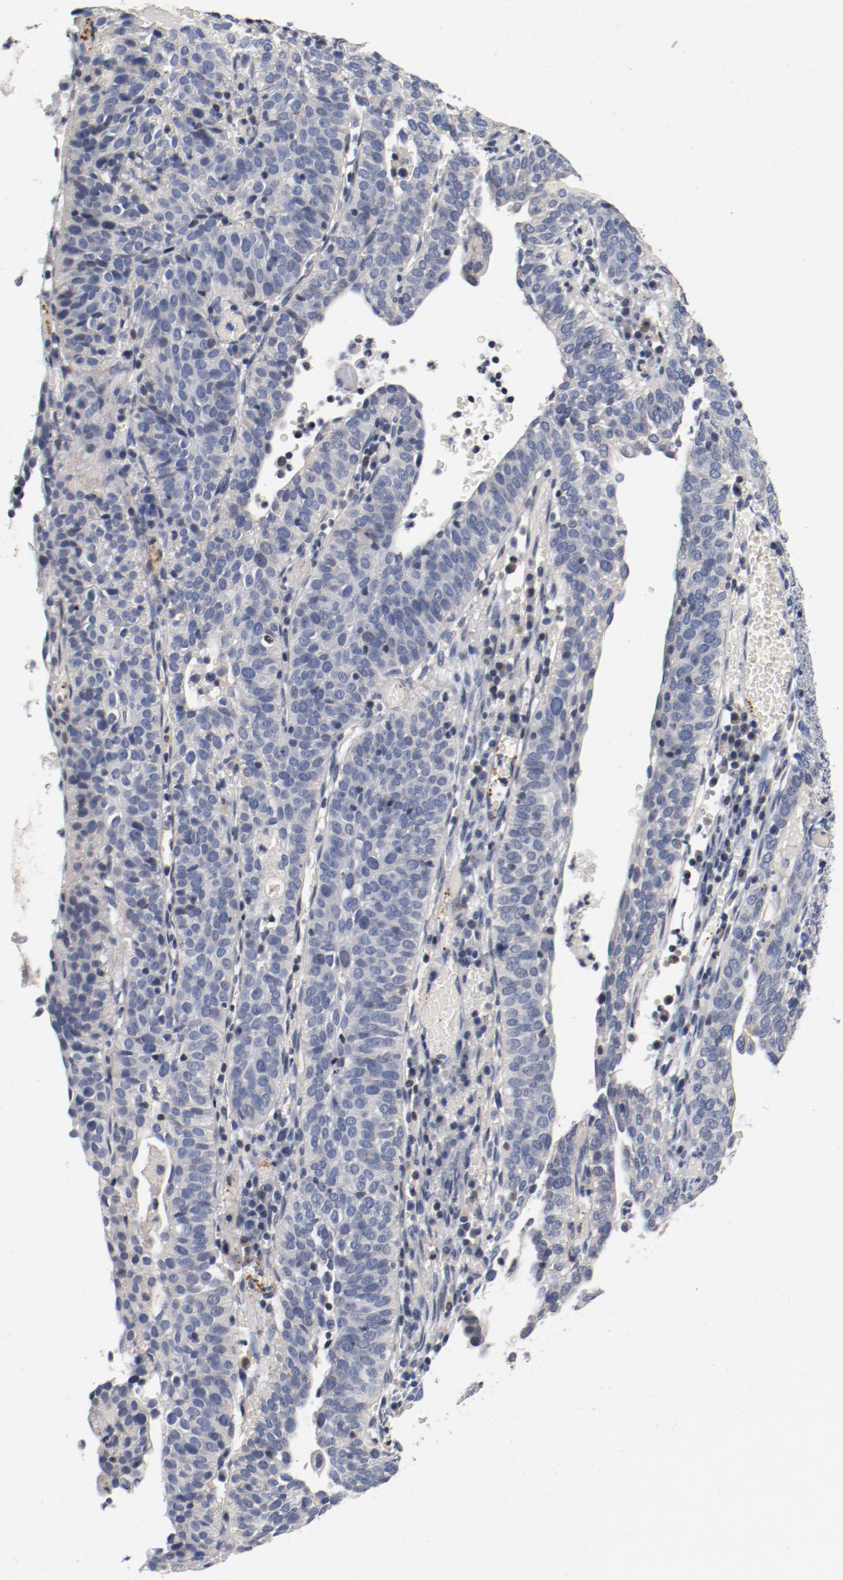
{"staining": {"intensity": "negative", "quantity": "none", "location": "none"}, "tissue": "cervical cancer", "cell_type": "Tumor cells", "image_type": "cancer", "snomed": [{"axis": "morphology", "description": "Squamous cell carcinoma, NOS"}, {"axis": "topography", "description": "Cervix"}], "caption": "An immunohistochemistry (IHC) image of cervical cancer is shown. There is no staining in tumor cells of cervical cancer.", "gene": "PIM1", "patient": {"sex": "female", "age": 39}}